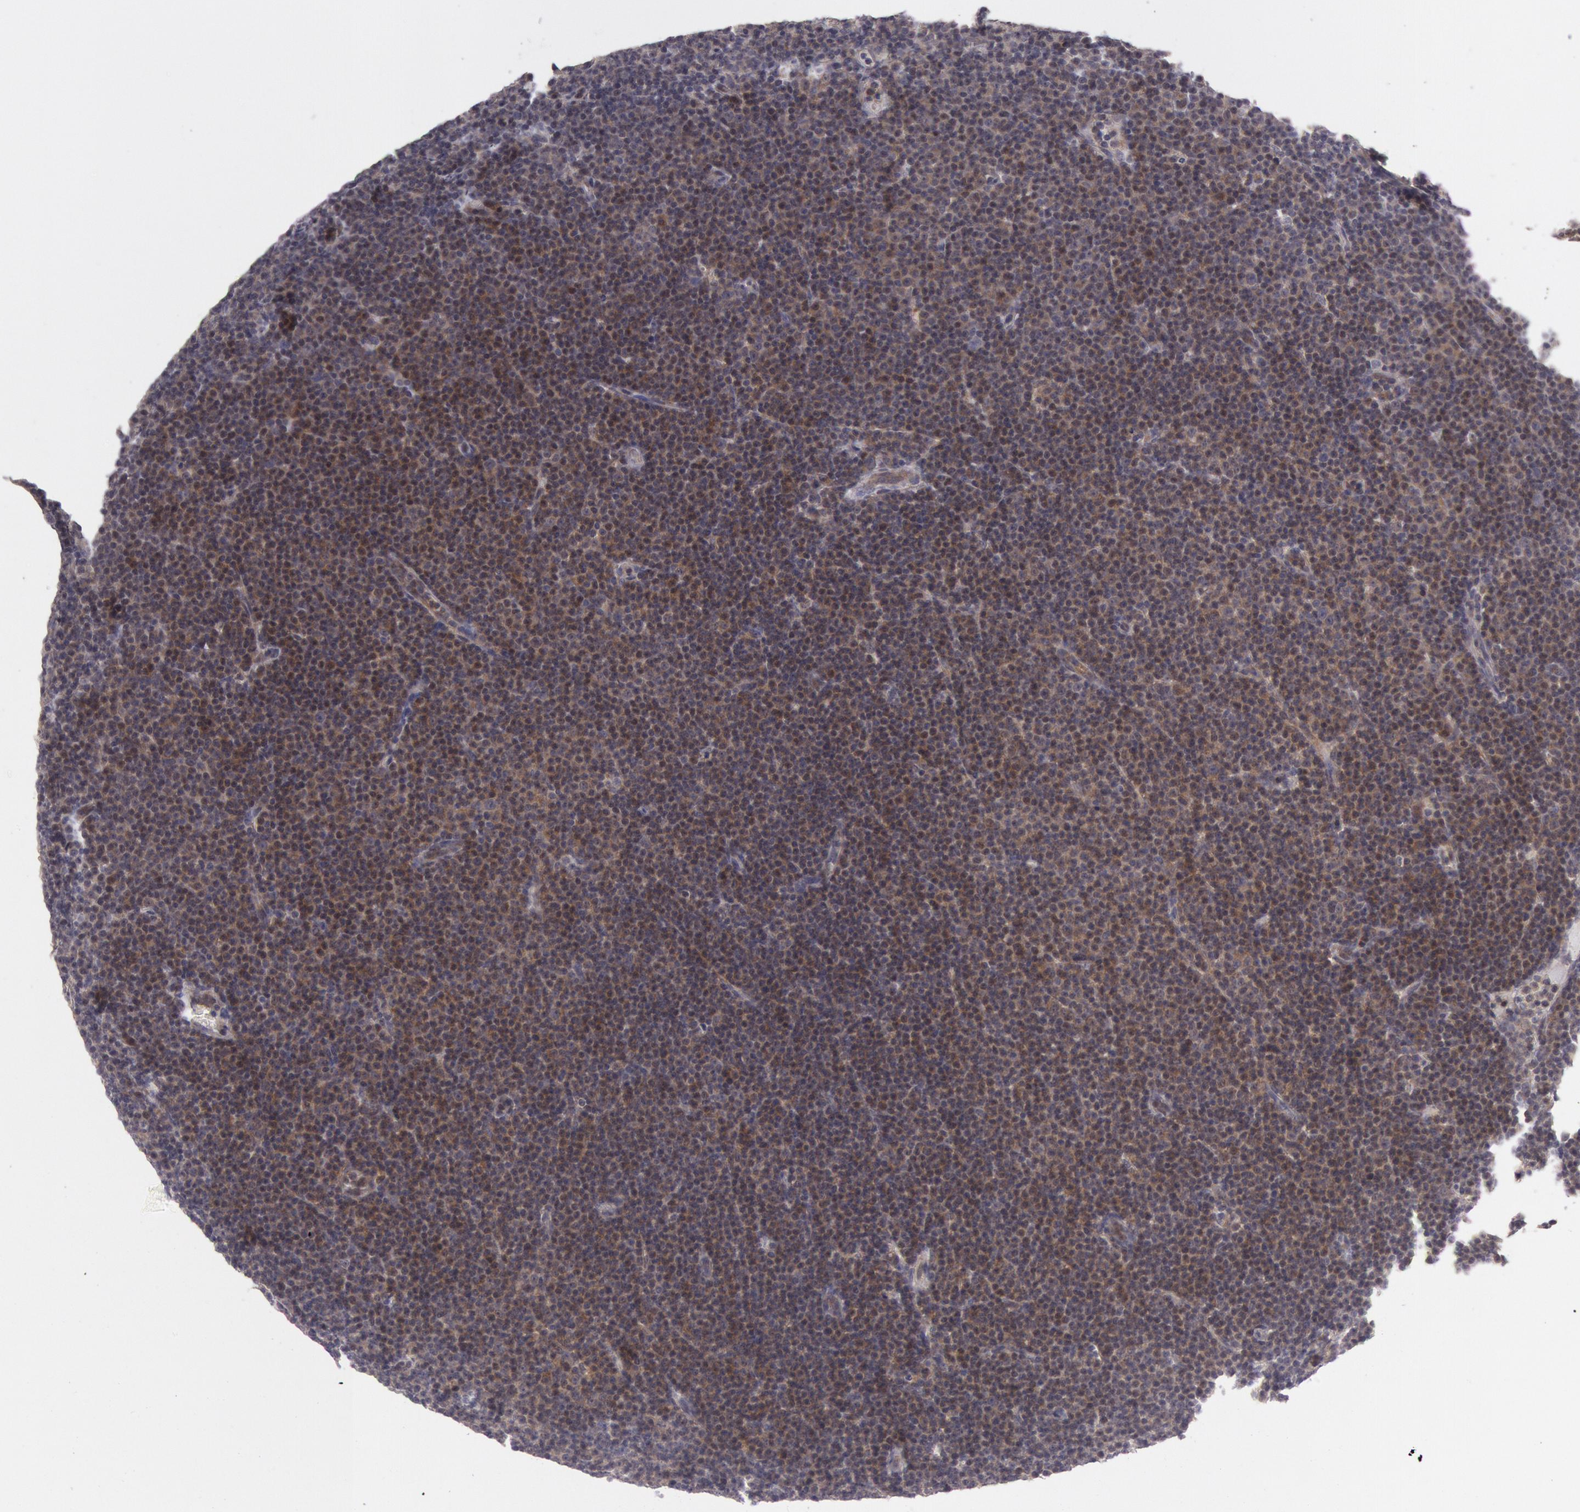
{"staining": {"intensity": "strong", "quantity": ">75%", "location": "cytoplasmic/membranous"}, "tissue": "lymphoma", "cell_type": "Tumor cells", "image_type": "cancer", "snomed": [{"axis": "morphology", "description": "Malignant lymphoma, non-Hodgkin's type, Low grade"}, {"axis": "topography", "description": "Lymph node"}], "caption": "Immunohistochemistry (IHC) micrograph of human malignant lymphoma, non-Hodgkin's type (low-grade) stained for a protein (brown), which demonstrates high levels of strong cytoplasmic/membranous staining in about >75% of tumor cells.", "gene": "TRIB2", "patient": {"sex": "male", "age": 57}}